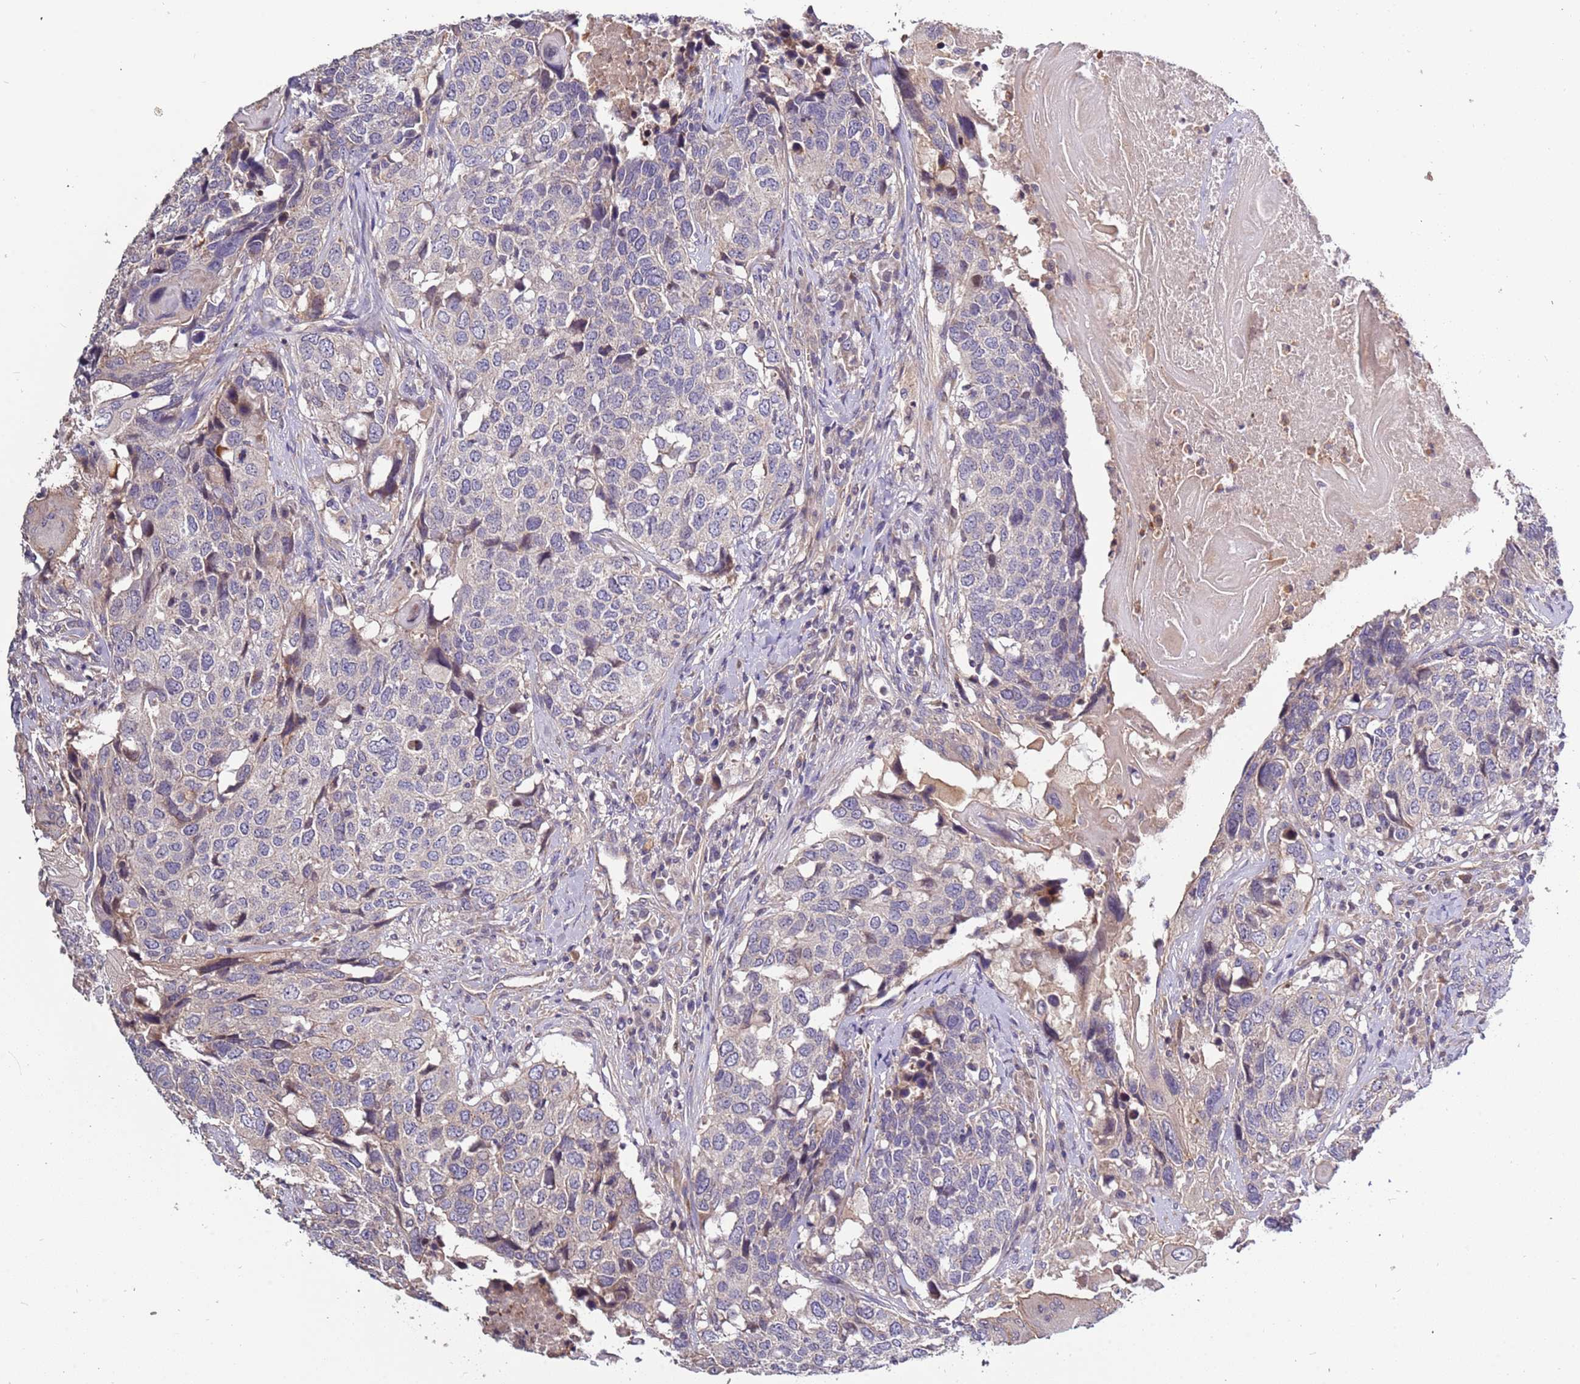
{"staining": {"intensity": "weak", "quantity": "<25%", "location": "cytoplasmic/membranous"}, "tissue": "head and neck cancer", "cell_type": "Tumor cells", "image_type": "cancer", "snomed": [{"axis": "morphology", "description": "Squamous cell carcinoma, NOS"}, {"axis": "topography", "description": "Head-Neck"}], "caption": "Immunohistochemistry (IHC) micrograph of neoplastic tissue: human head and neck squamous cell carcinoma stained with DAB (3,3'-diaminobenzidine) exhibits no significant protein staining in tumor cells.", "gene": "LAMB4", "patient": {"sex": "male", "age": 66}}